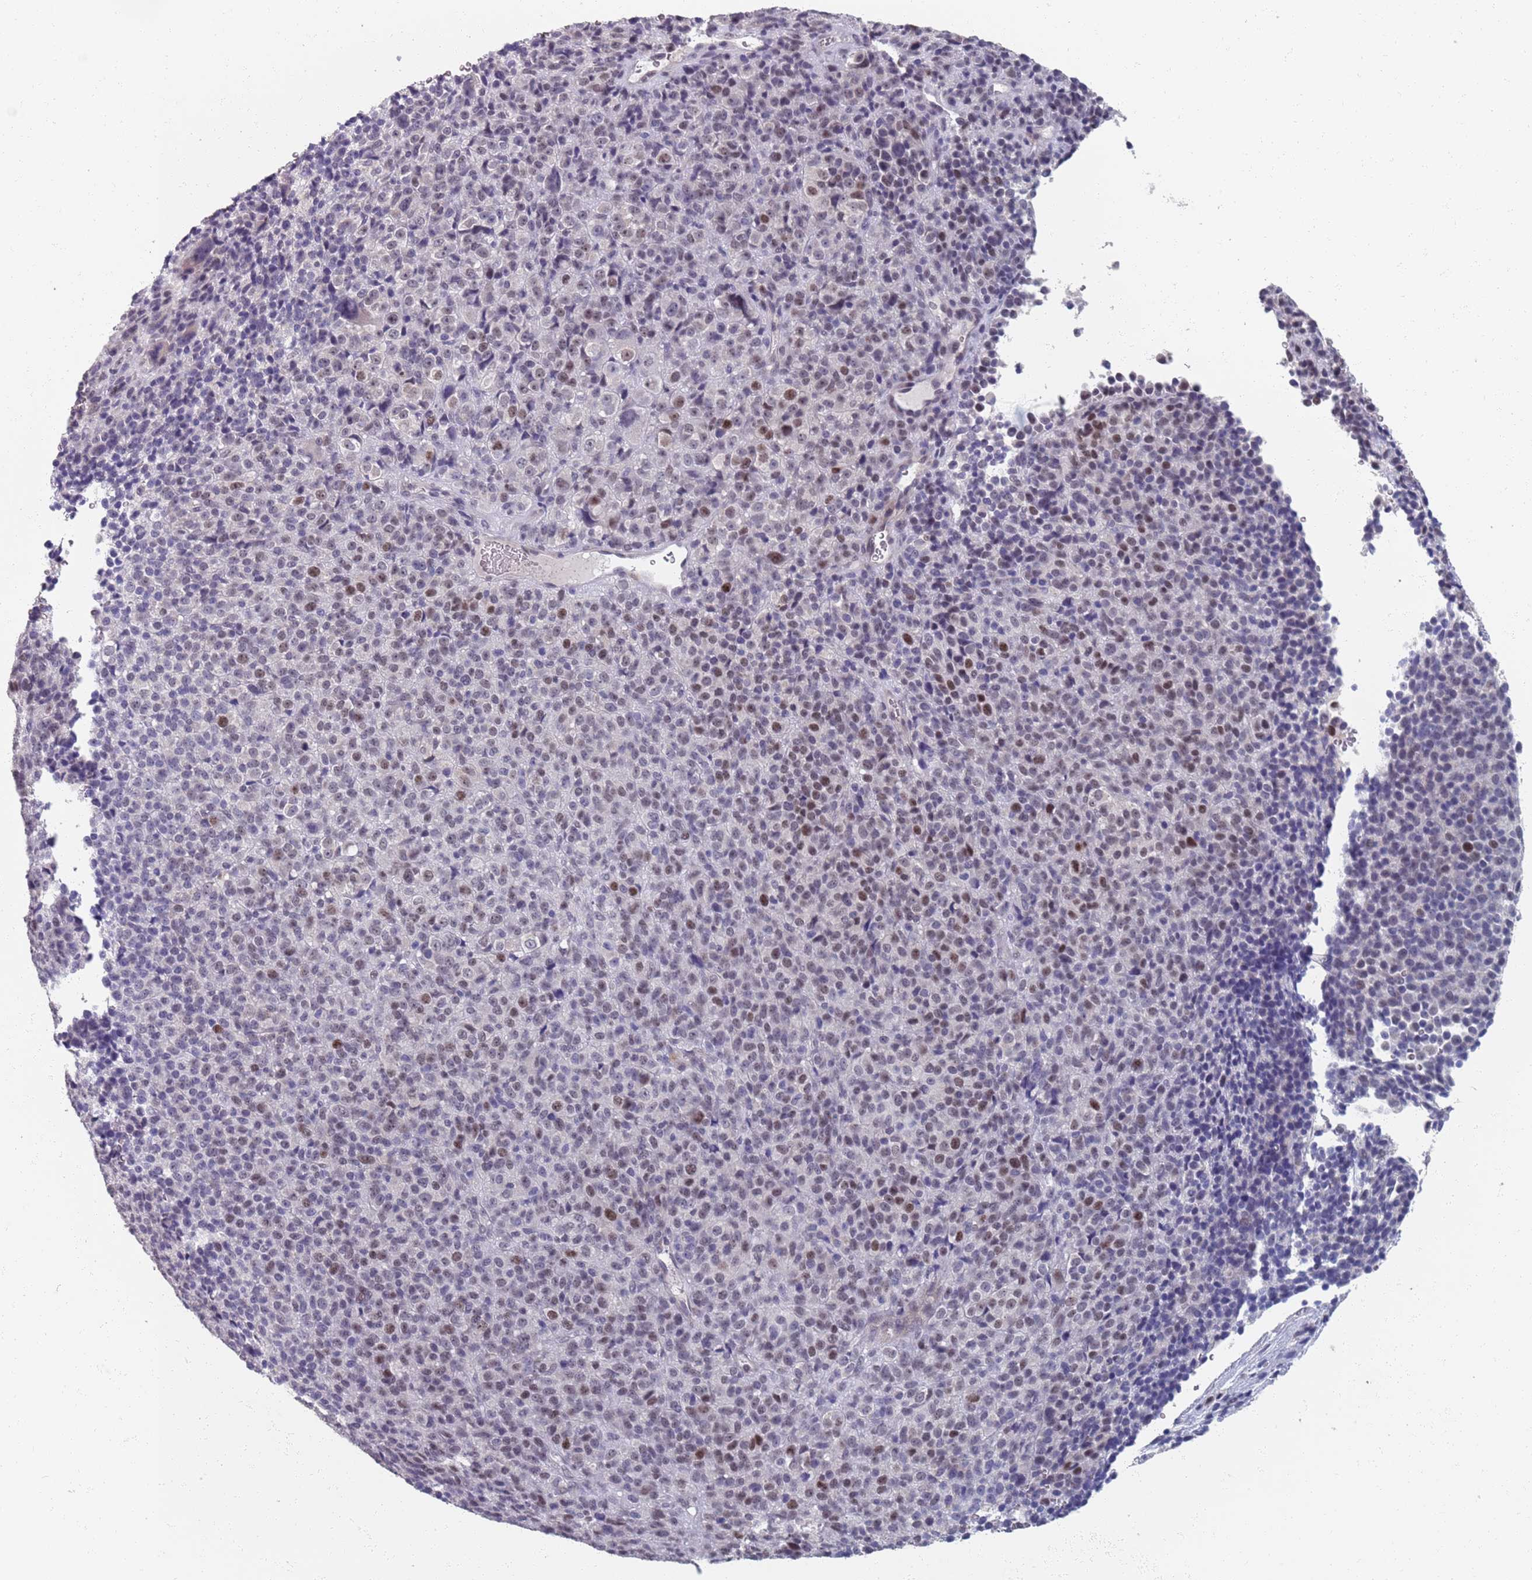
{"staining": {"intensity": "moderate", "quantity": "<25%", "location": "nuclear"}, "tissue": "melanoma", "cell_type": "Tumor cells", "image_type": "cancer", "snomed": [{"axis": "morphology", "description": "Malignant melanoma, Metastatic site"}, {"axis": "topography", "description": "Brain"}], "caption": "Melanoma stained with a brown dye demonstrates moderate nuclear positive staining in approximately <25% of tumor cells.", "gene": "SAMD1", "patient": {"sex": "female", "age": 56}}